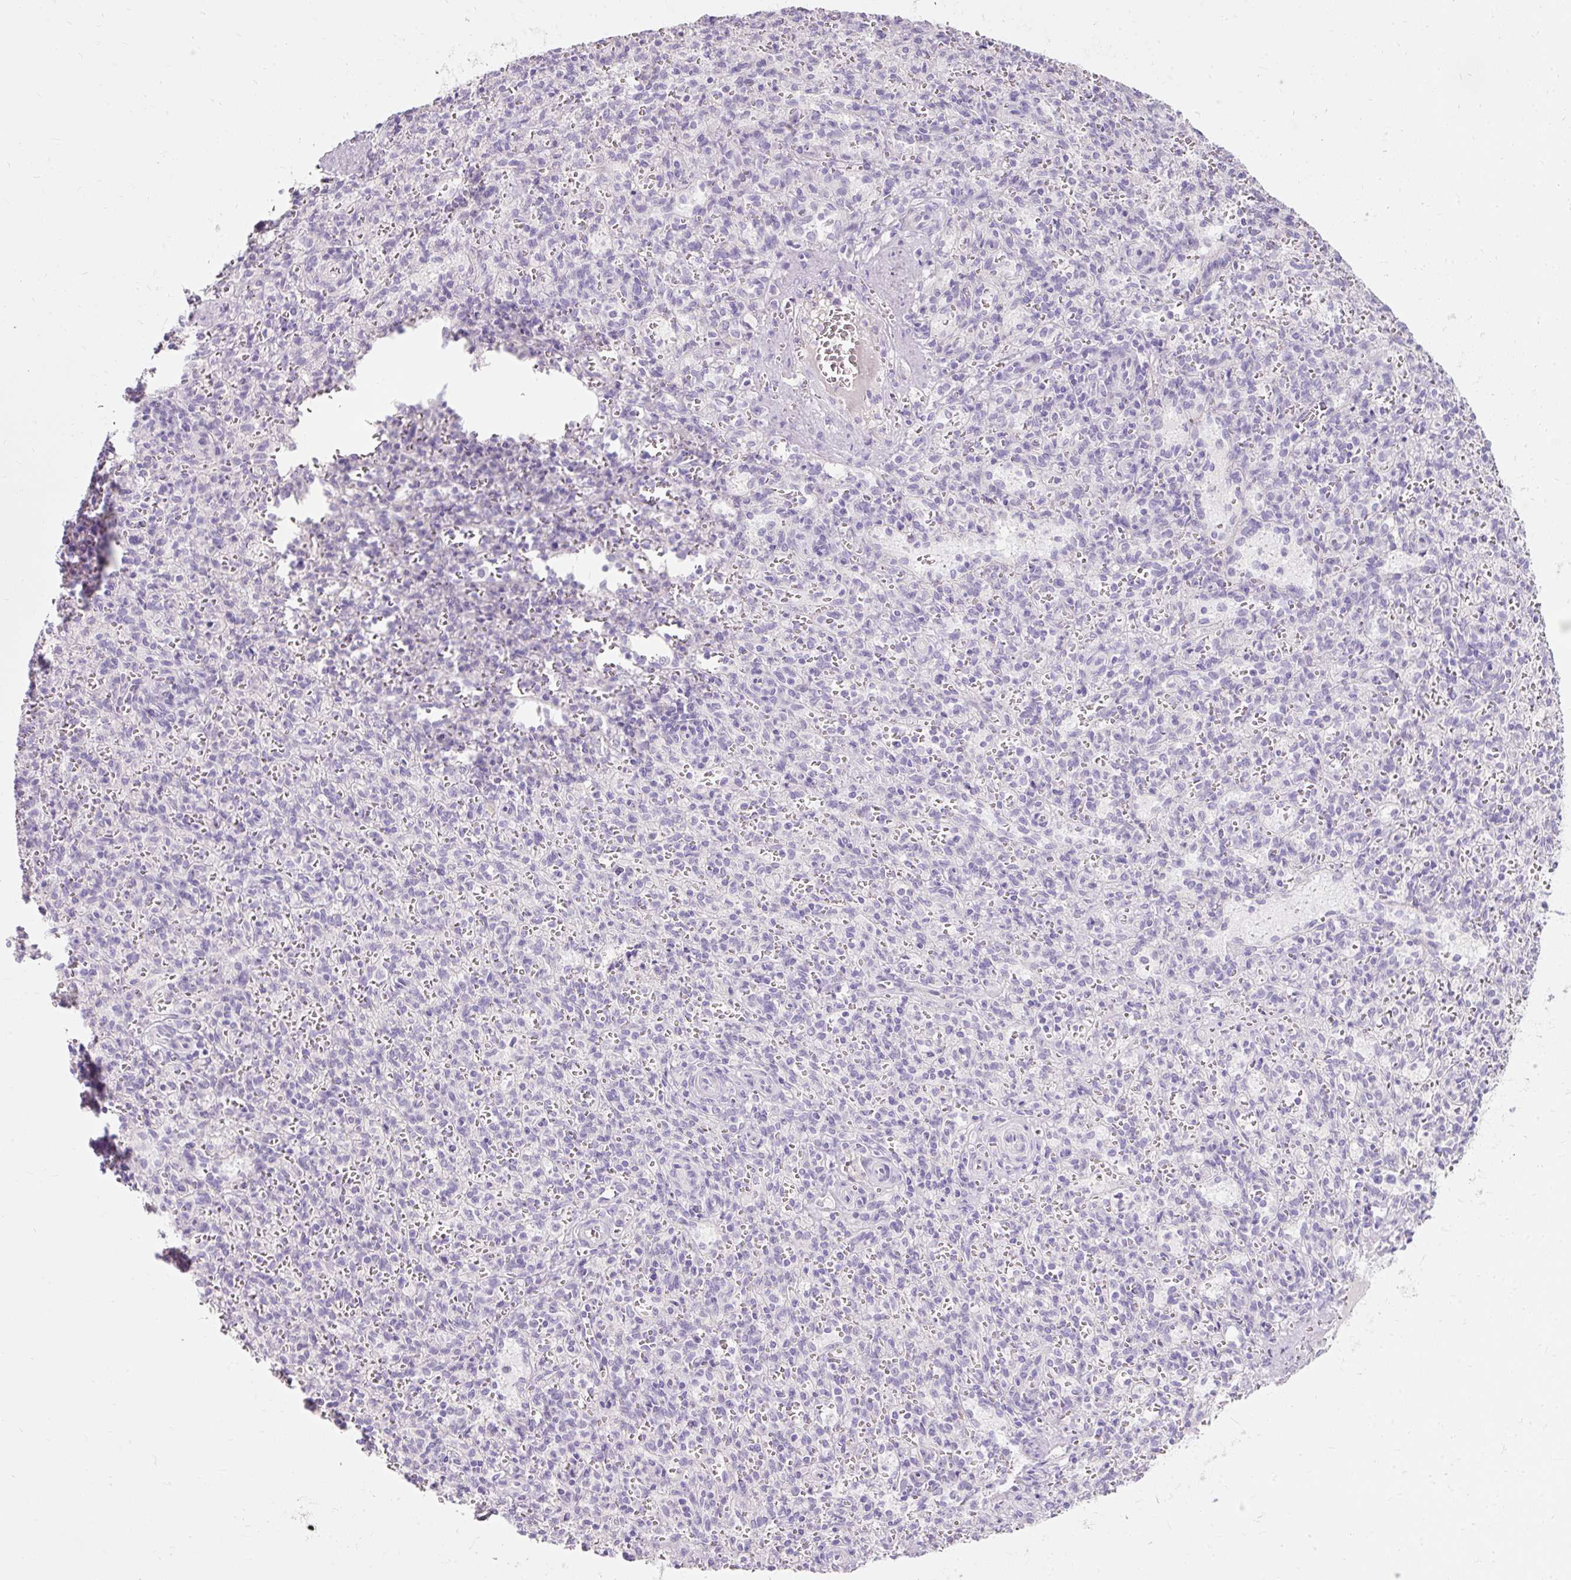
{"staining": {"intensity": "negative", "quantity": "none", "location": "none"}, "tissue": "spleen", "cell_type": "Cells in red pulp", "image_type": "normal", "snomed": [{"axis": "morphology", "description": "Normal tissue, NOS"}, {"axis": "topography", "description": "Spleen"}], "caption": "The histopathology image reveals no staining of cells in red pulp in unremarkable spleen. (IHC, brightfield microscopy, high magnification).", "gene": "TMEM213", "patient": {"sex": "female", "age": 26}}